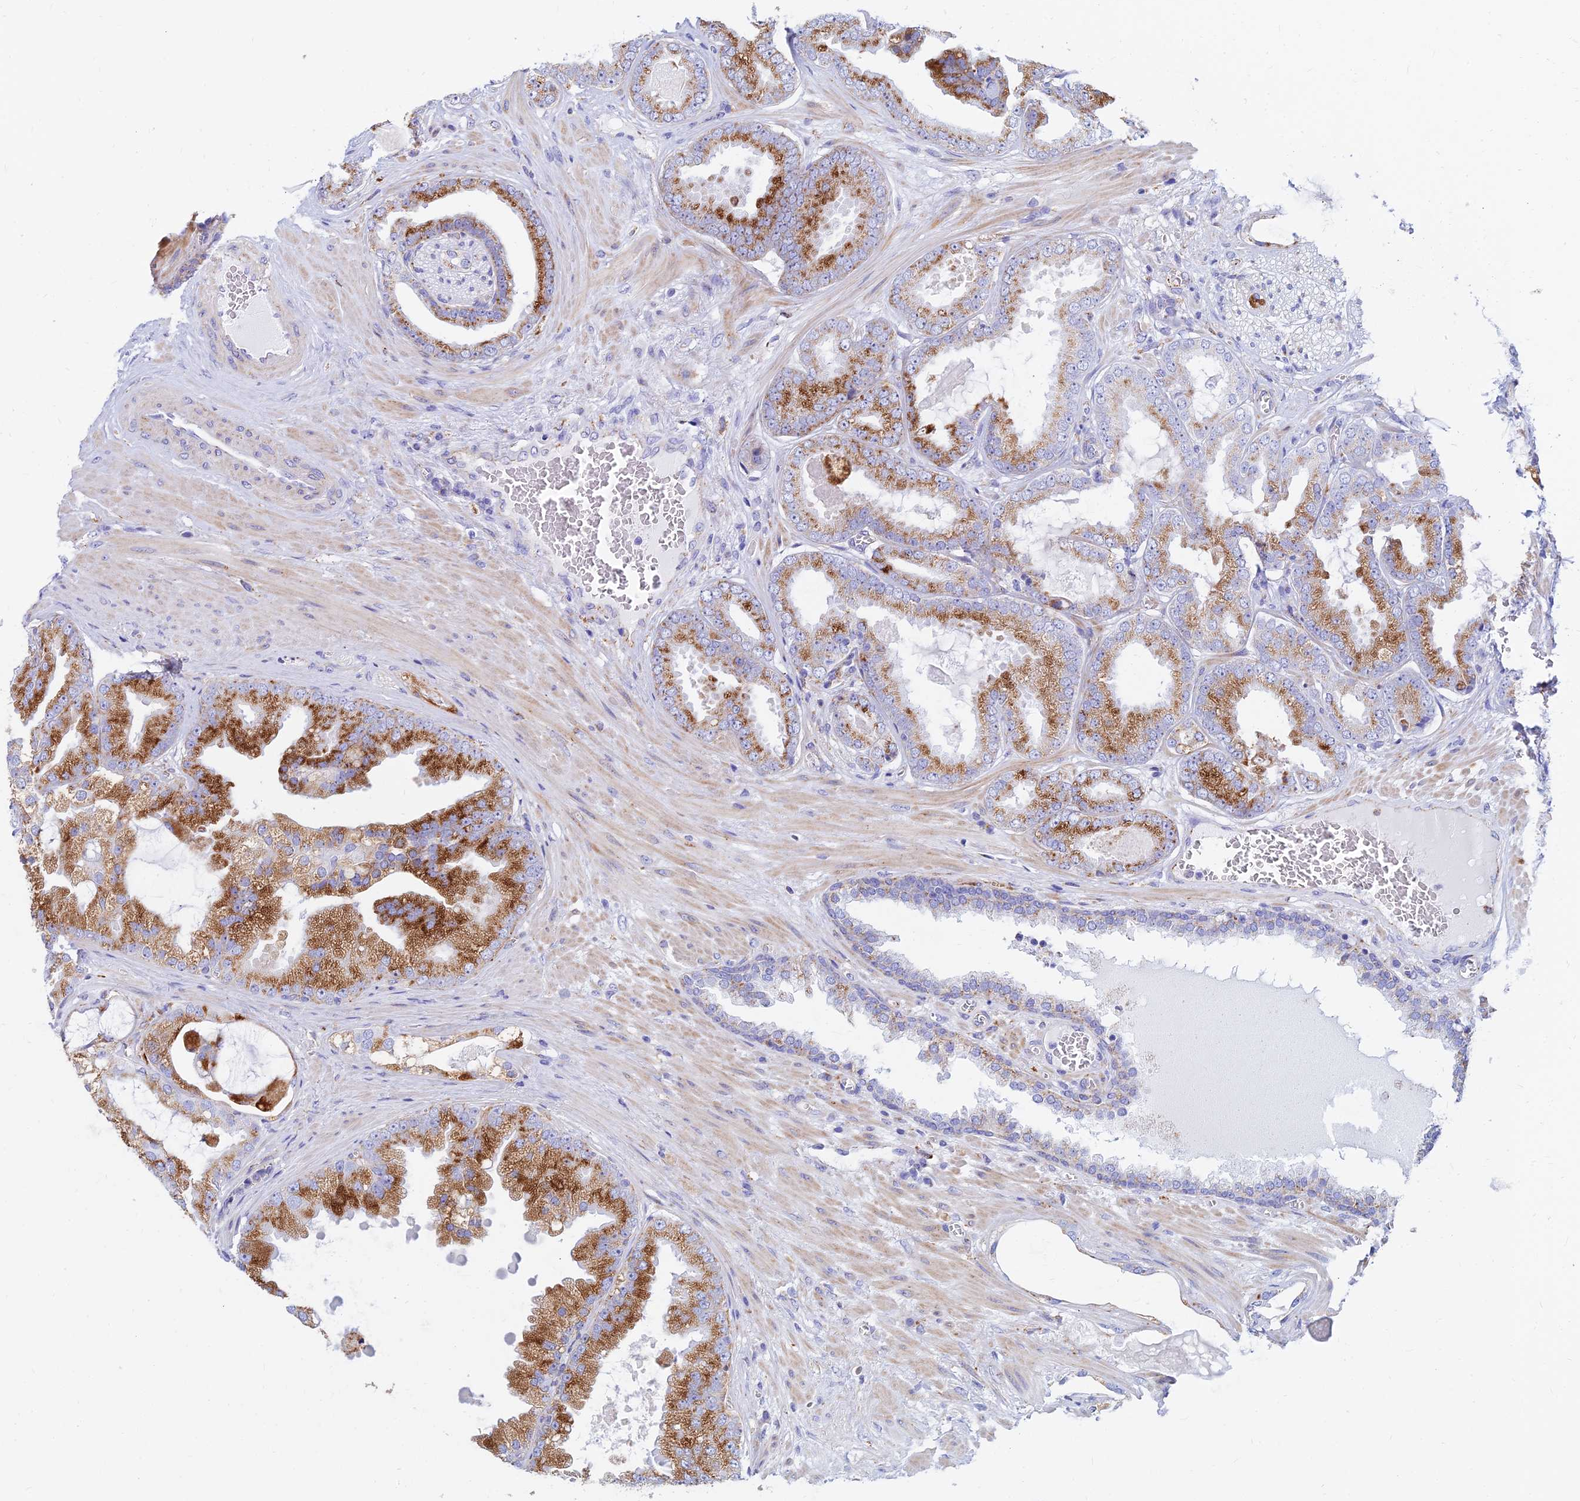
{"staining": {"intensity": "strong", "quantity": "25%-75%", "location": "cytoplasmic/membranous"}, "tissue": "prostate cancer", "cell_type": "Tumor cells", "image_type": "cancer", "snomed": [{"axis": "morphology", "description": "Adenocarcinoma, Low grade"}, {"axis": "topography", "description": "Prostate"}], "caption": "Immunohistochemical staining of human prostate cancer (adenocarcinoma (low-grade)) displays high levels of strong cytoplasmic/membranous positivity in approximately 25%-75% of tumor cells. The staining is performed using DAB brown chromogen to label protein expression. The nuclei are counter-stained blue using hematoxylin.", "gene": "SPNS1", "patient": {"sex": "male", "age": 57}}